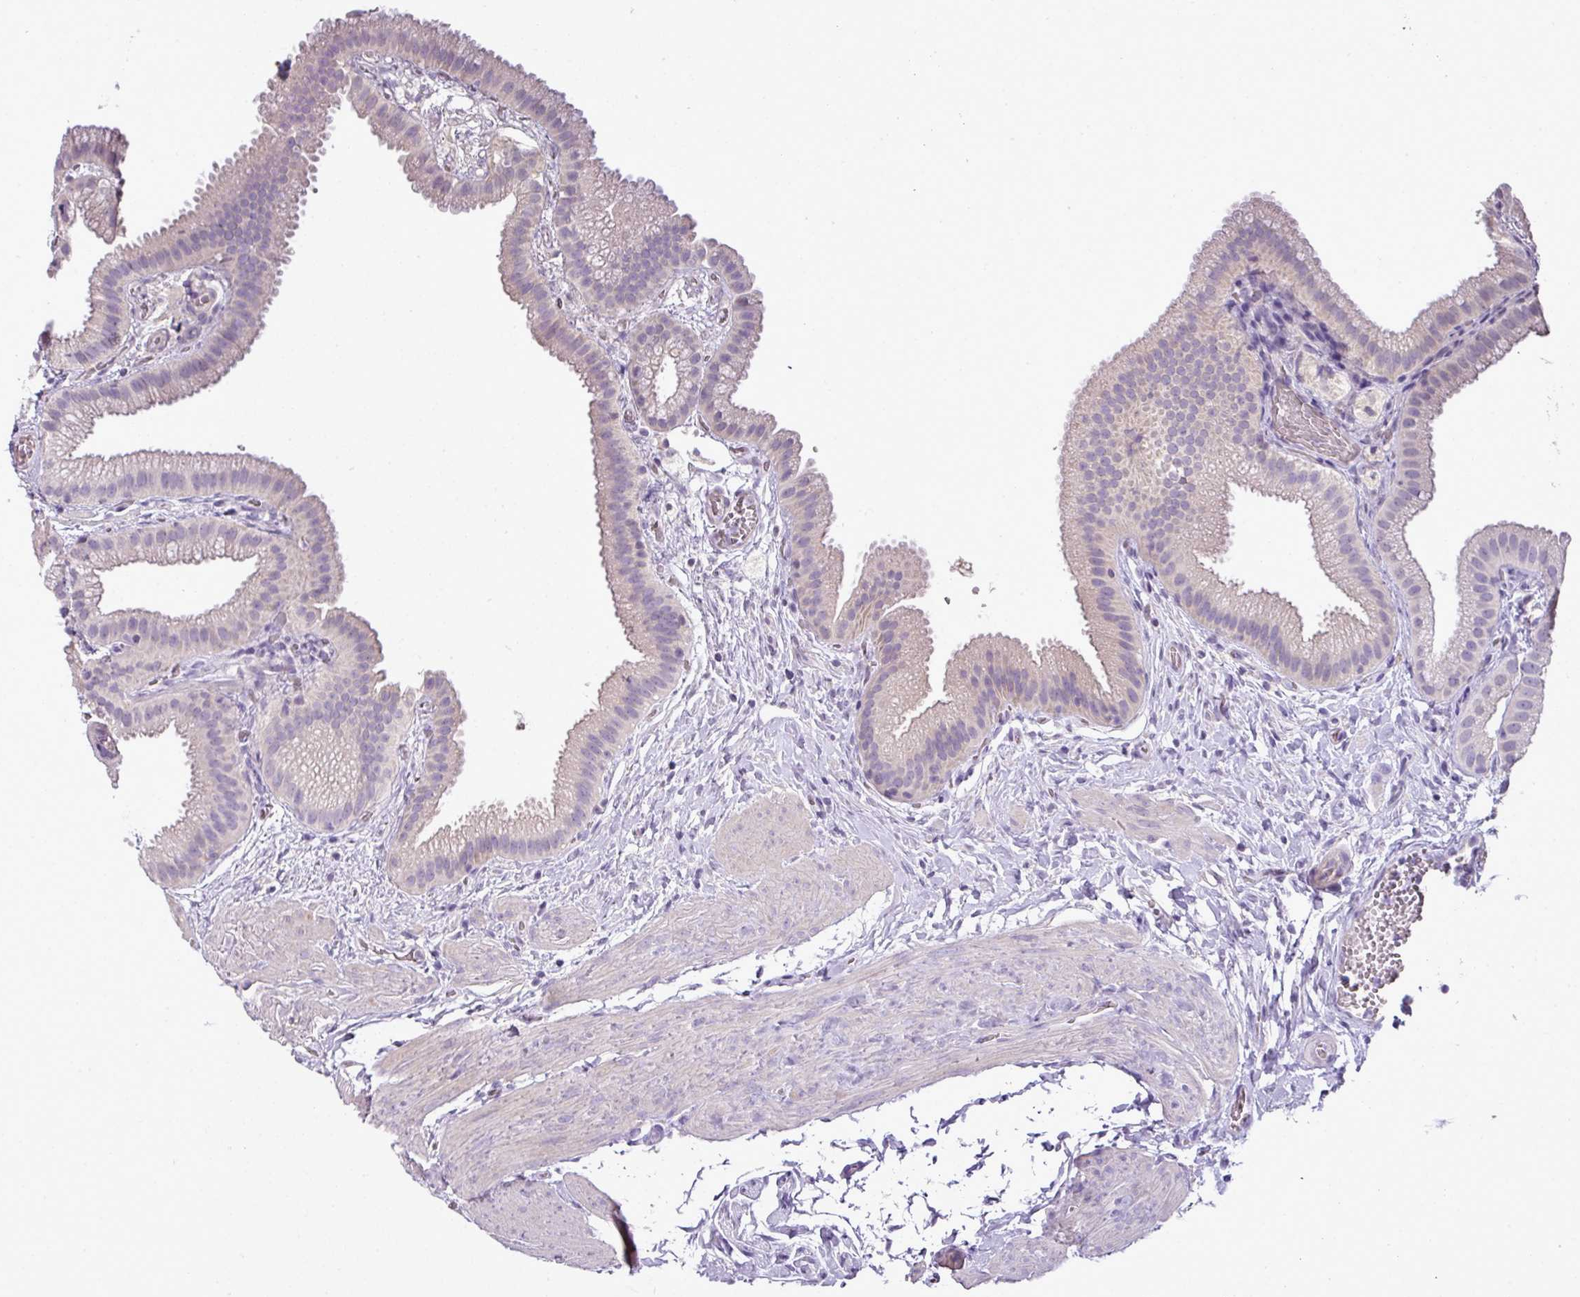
{"staining": {"intensity": "moderate", "quantity": "<25%", "location": "cytoplasmic/membranous"}, "tissue": "gallbladder", "cell_type": "Glandular cells", "image_type": "normal", "snomed": [{"axis": "morphology", "description": "Normal tissue, NOS"}, {"axis": "topography", "description": "Gallbladder"}], "caption": "Protein expression analysis of unremarkable gallbladder reveals moderate cytoplasmic/membranous staining in approximately <25% of glandular cells. The protein is shown in brown color, while the nuclei are stained blue.", "gene": "BRINP2", "patient": {"sex": "female", "age": 63}}